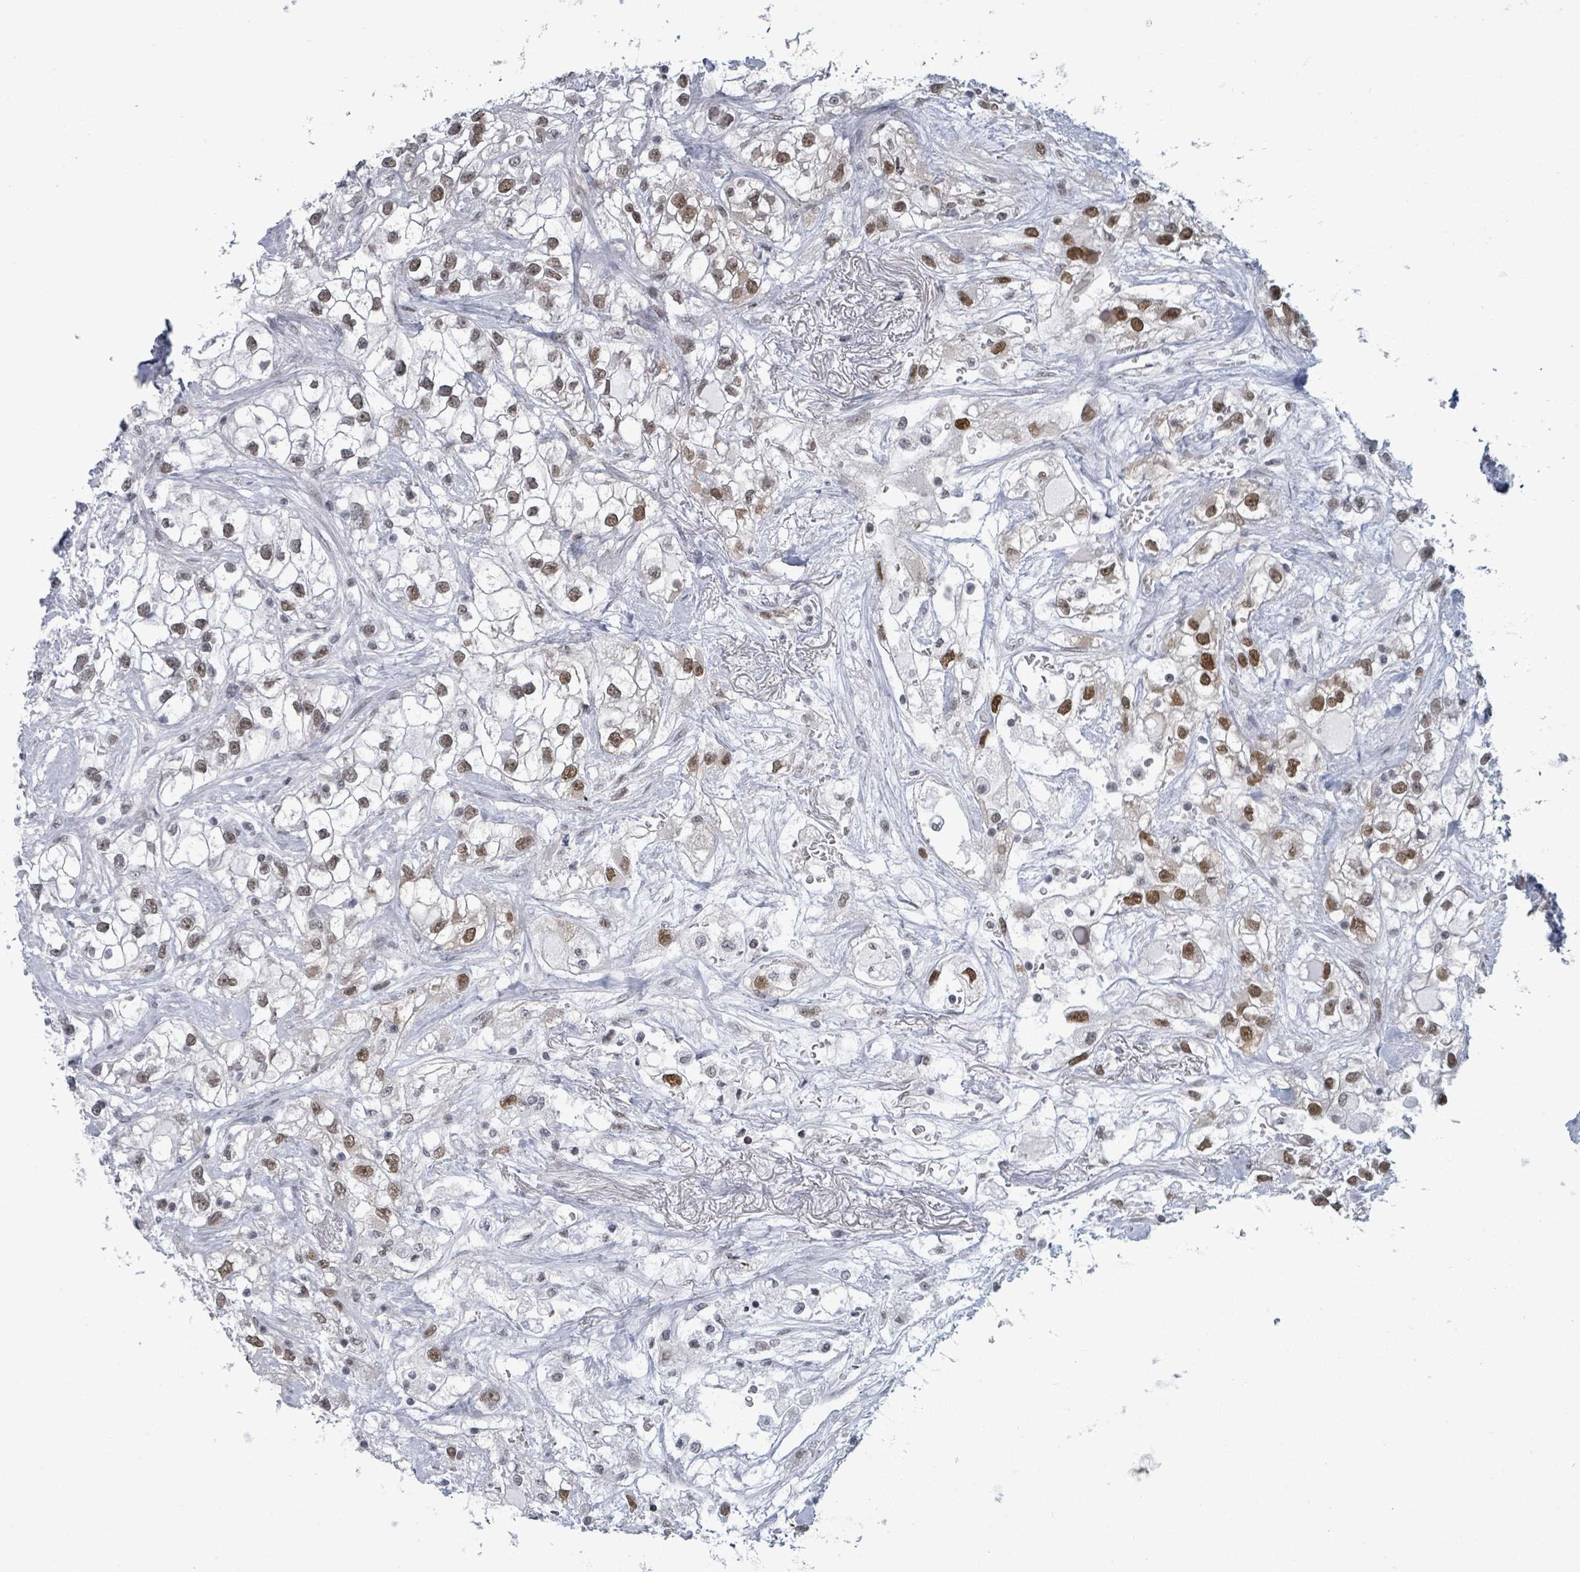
{"staining": {"intensity": "moderate", "quantity": ">75%", "location": "nuclear"}, "tissue": "renal cancer", "cell_type": "Tumor cells", "image_type": "cancer", "snomed": [{"axis": "morphology", "description": "Adenocarcinoma, NOS"}, {"axis": "topography", "description": "Kidney"}], "caption": "The photomicrograph reveals a brown stain indicating the presence of a protein in the nuclear of tumor cells in renal cancer (adenocarcinoma). (Brightfield microscopy of DAB IHC at high magnification).", "gene": "ERCC5", "patient": {"sex": "male", "age": 59}}